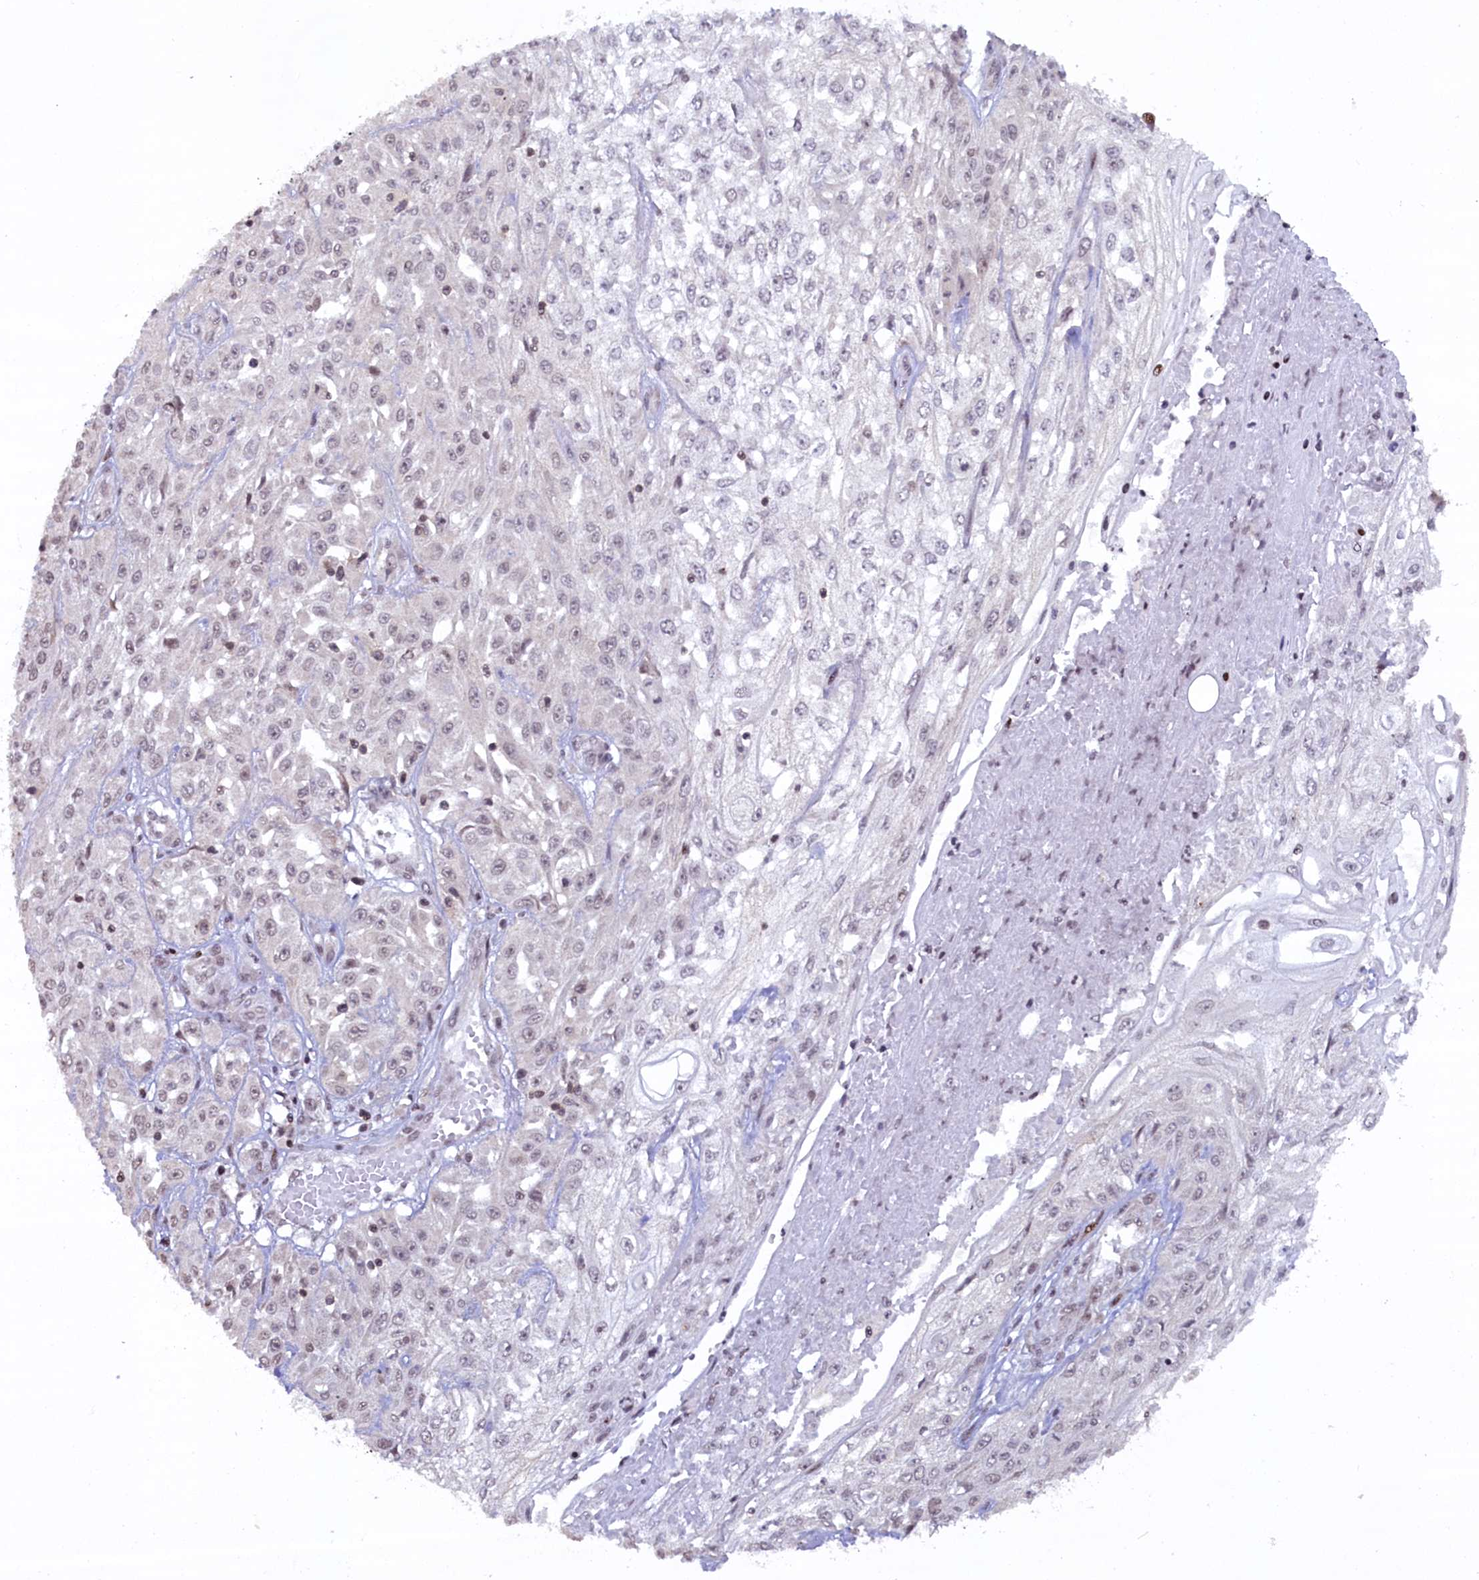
{"staining": {"intensity": "negative", "quantity": "none", "location": "none"}, "tissue": "skin cancer", "cell_type": "Tumor cells", "image_type": "cancer", "snomed": [{"axis": "morphology", "description": "Squamous cell carcinoma, NOS"}, {"axis": "morphology", "description": "Squamous cell carcinoma, metastatic, NOS"}, {"axis": "topography", "description": "Skin"}, {"axis": "topography", "description": "Lymph node"}], "caption": "IHC histopathology image of skin metastatic squamous cell carcinoma stained for a protein (brown), which exhibits no staining in tumor cells. The staining was performed using DAB to visualize the protein expression in brown, while the nuclei were stained in blue with hematoxylin (Magnification: 20x).", "gene": "FYB1", "patient": {"sex": "male", "age": 75}}